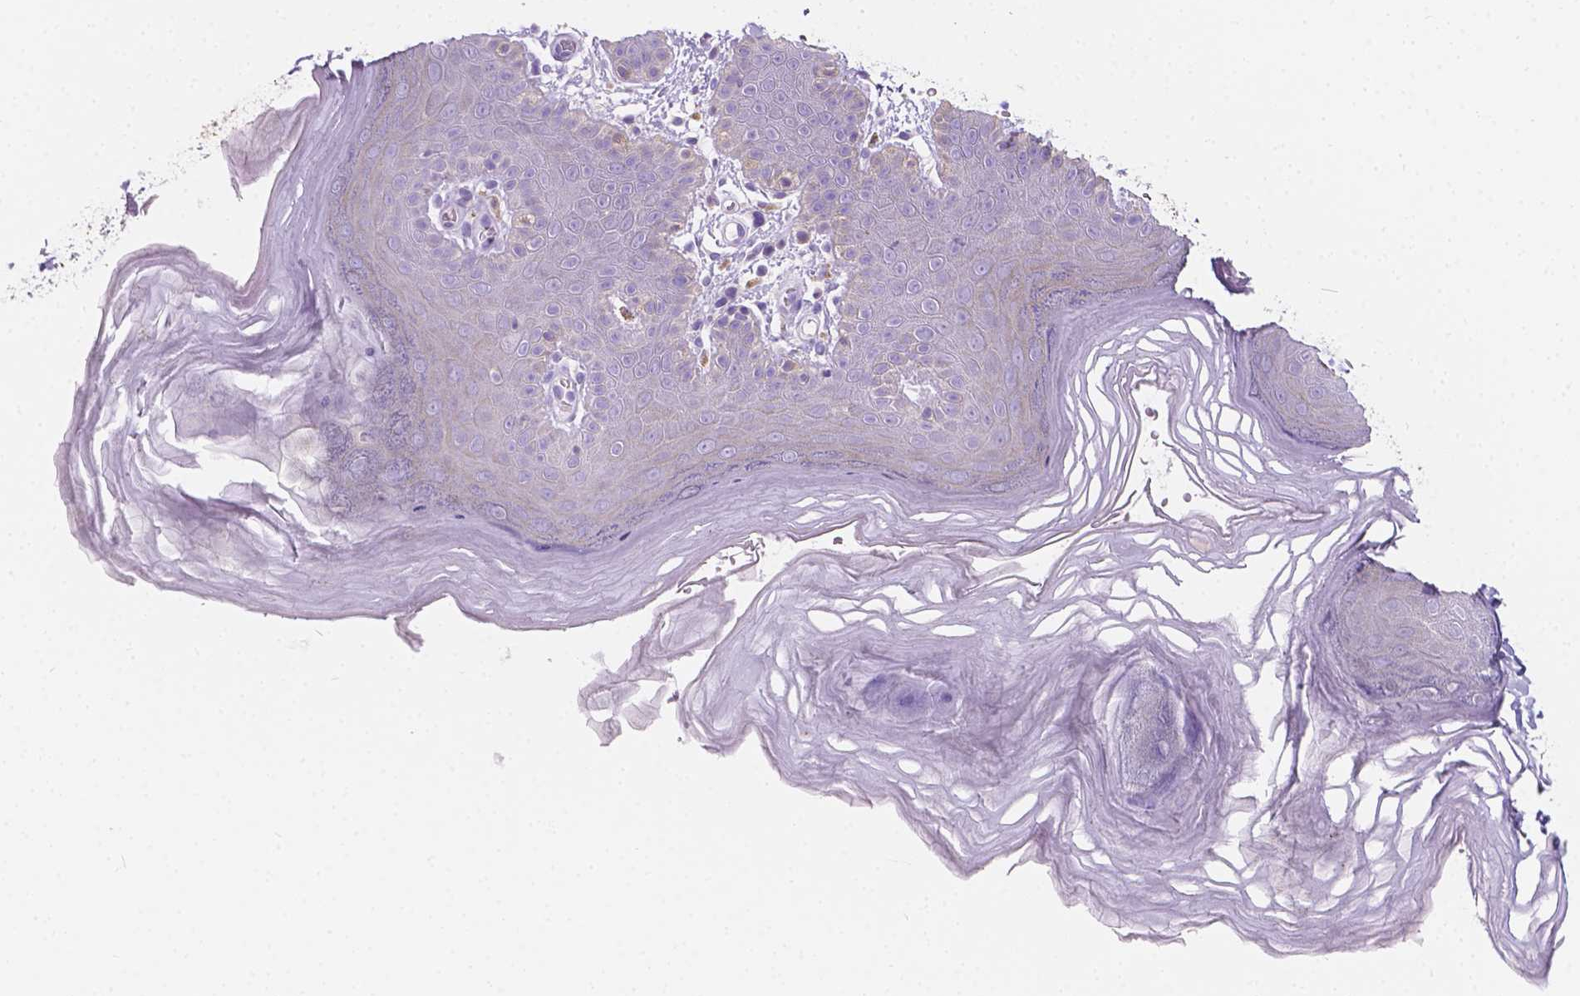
{"staining": {"intensity": "weak", "quantity": "<25%", "location": "cytoplasmic/membranous"}, "tissue": "skin", "cell_type": "Epidermal cells", "image_type": "normal", "snomed": [{"axis": "morphology", "description": "Normal tissue, NOS"}, {"axis": "topography", "description": "Anal"}], "caption": "This is an IHC image of unremarkable skin. There is no staining in epidermal cells.", "gene": "SIRT2", "patient": {"sex": "male", "age": 53}}